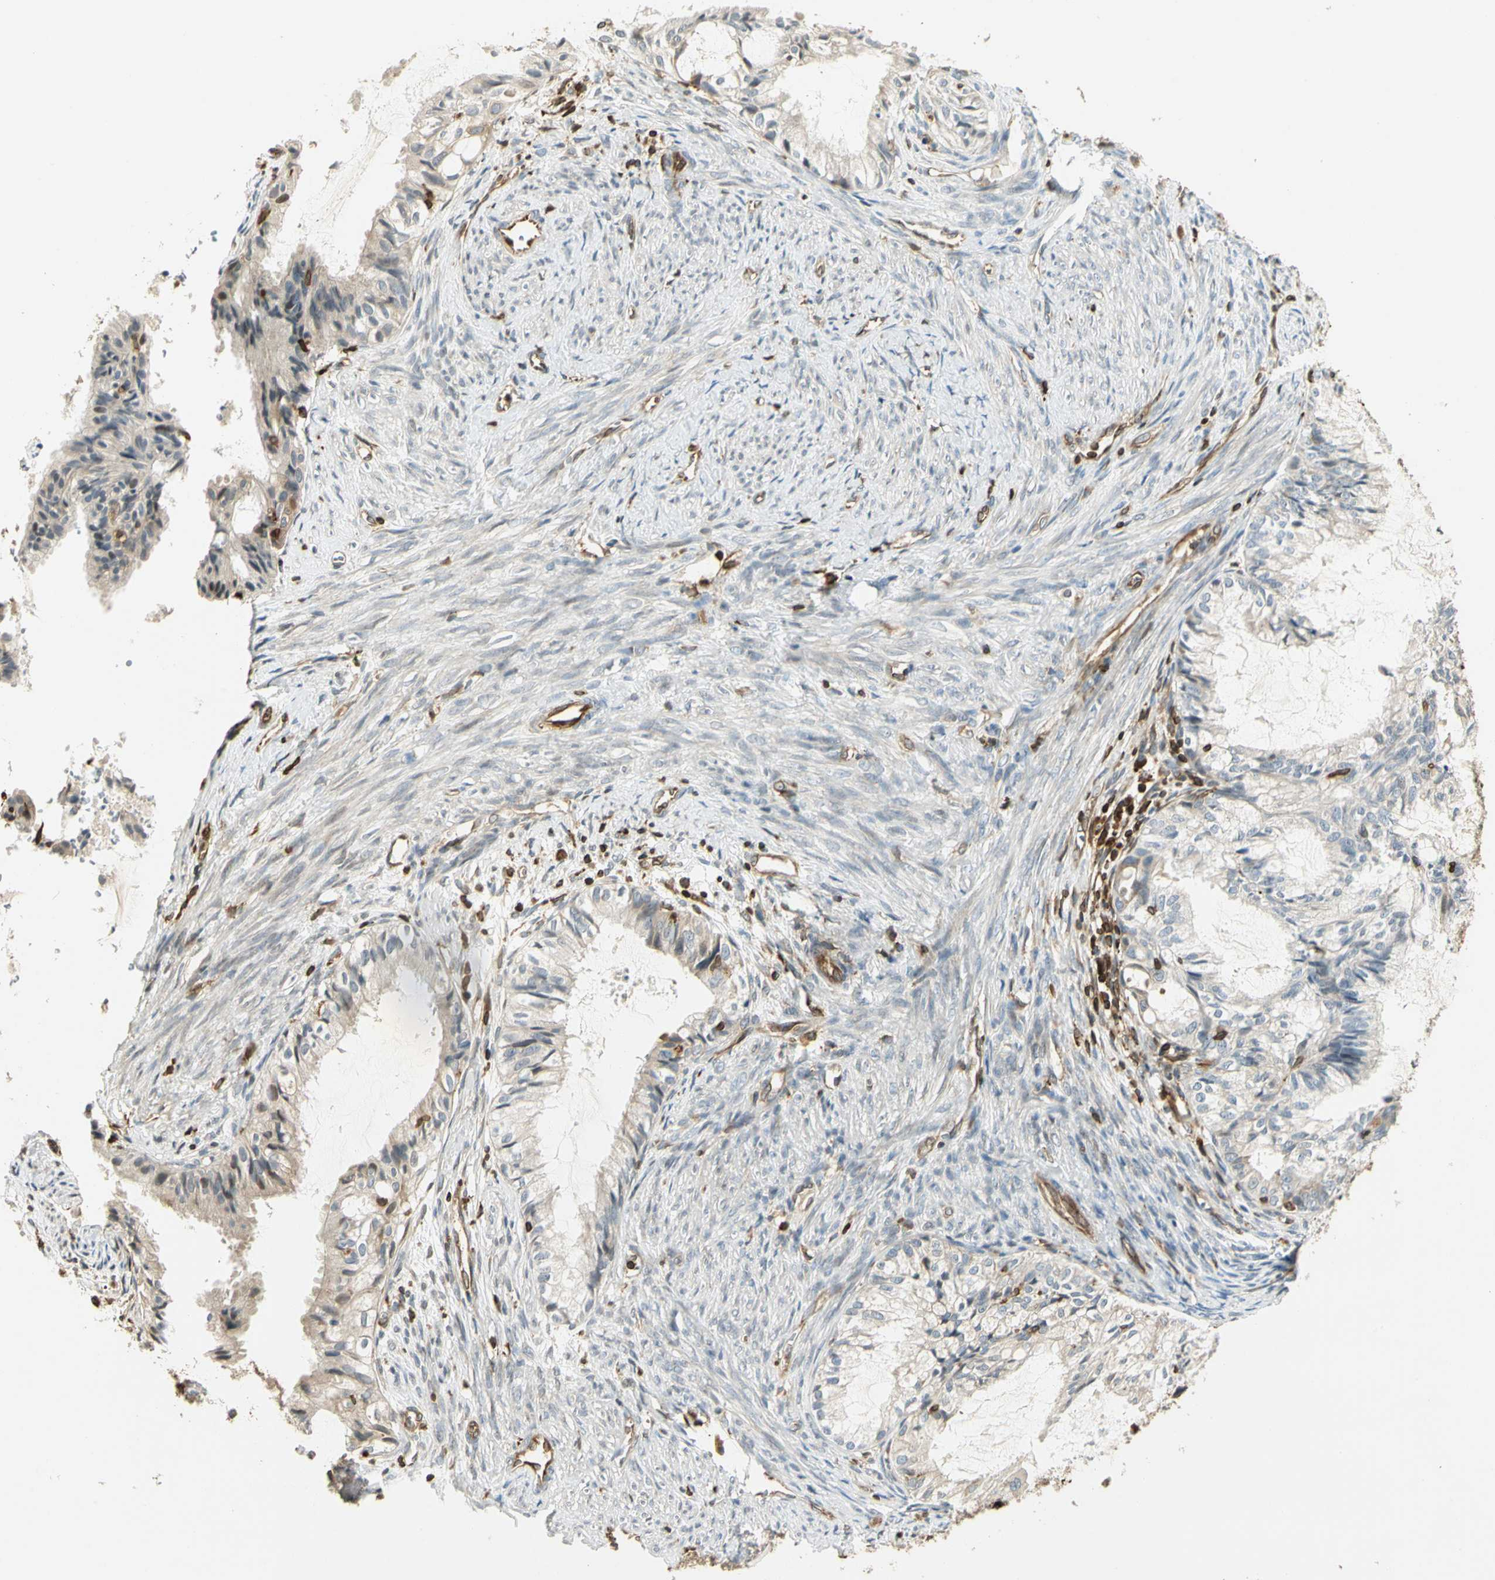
{"staining": {"intensity": "moderate", "quantity": "25%-75%", "location": "cytoplasmic/membranous"}, "tissue": "cervical cancer", "cell_type": "Tumor cells", "image_type": "cancer", "snomed": [{"axis": "morphology", "description": "Normal tissue, NOS"}, {"axis": "morphology", "description": "Adenocarcinoma, NOS"}, {"axis": "topography", "description": "Cervix"}, {"axis": "topography", "description": "Endometrium"}], "caption": "Moderate cytoplasmic/membranous positivity for a protein is appreciated in about 25%-75% of tumor cells of cervical cancer (adenocarcinoma) using immunohistochemistry.", "gene": "TAPBP", "patient": {"sex": "female", "age": 86}}